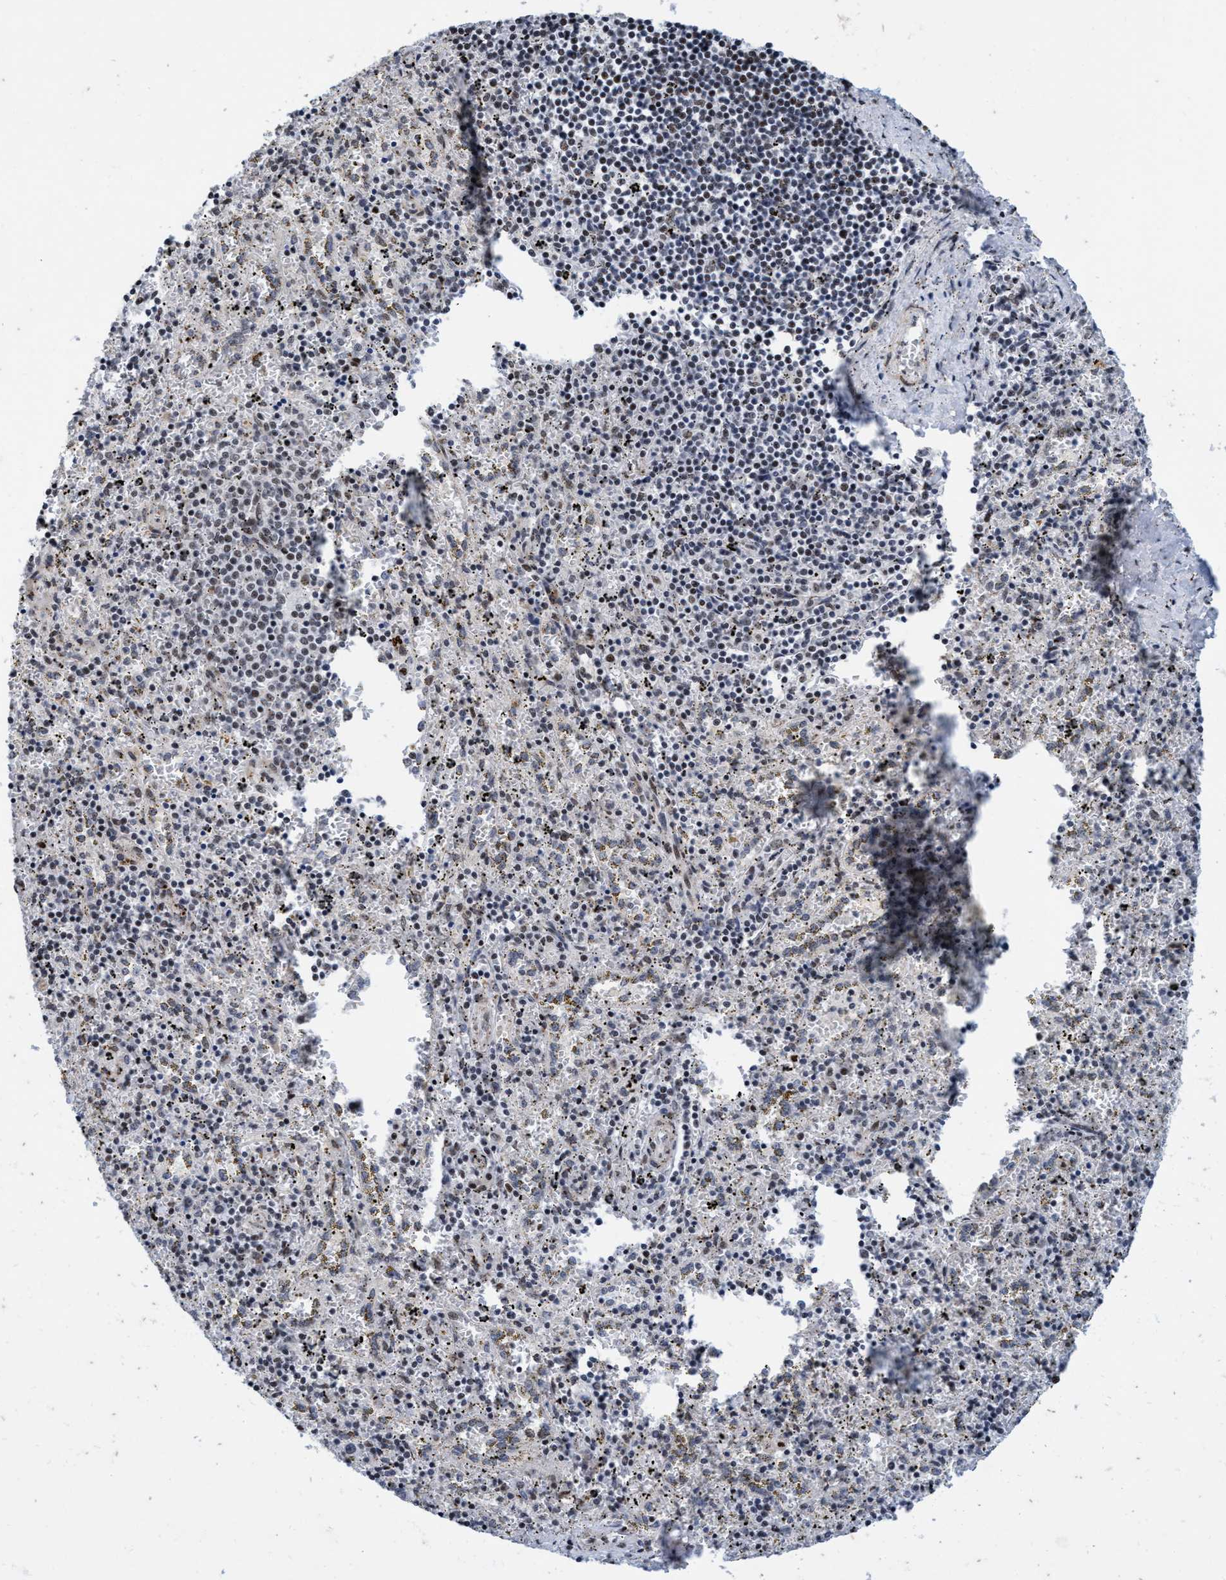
{"staining": {"intensity": "weak", "quantity": "25%-75%", "location": "nuclear"}, "tissue": "spleen", "cell_type": "Cells in red pulp", "image_type": "normal", "snomed": [{"axis": "morphology", "description": "Normal tissue, NOS"}, {"axis": "topography", "description": "Spleen"}], "caption": "Immunohistochemical staining of unremarkable spleen exhibits 25%-75% levels of weak nuclear protein expression in approximately 25%-75% of cells in red pulp.", "gene": "GLT6D1", "patient": {"sex": "male", "age": 11}}